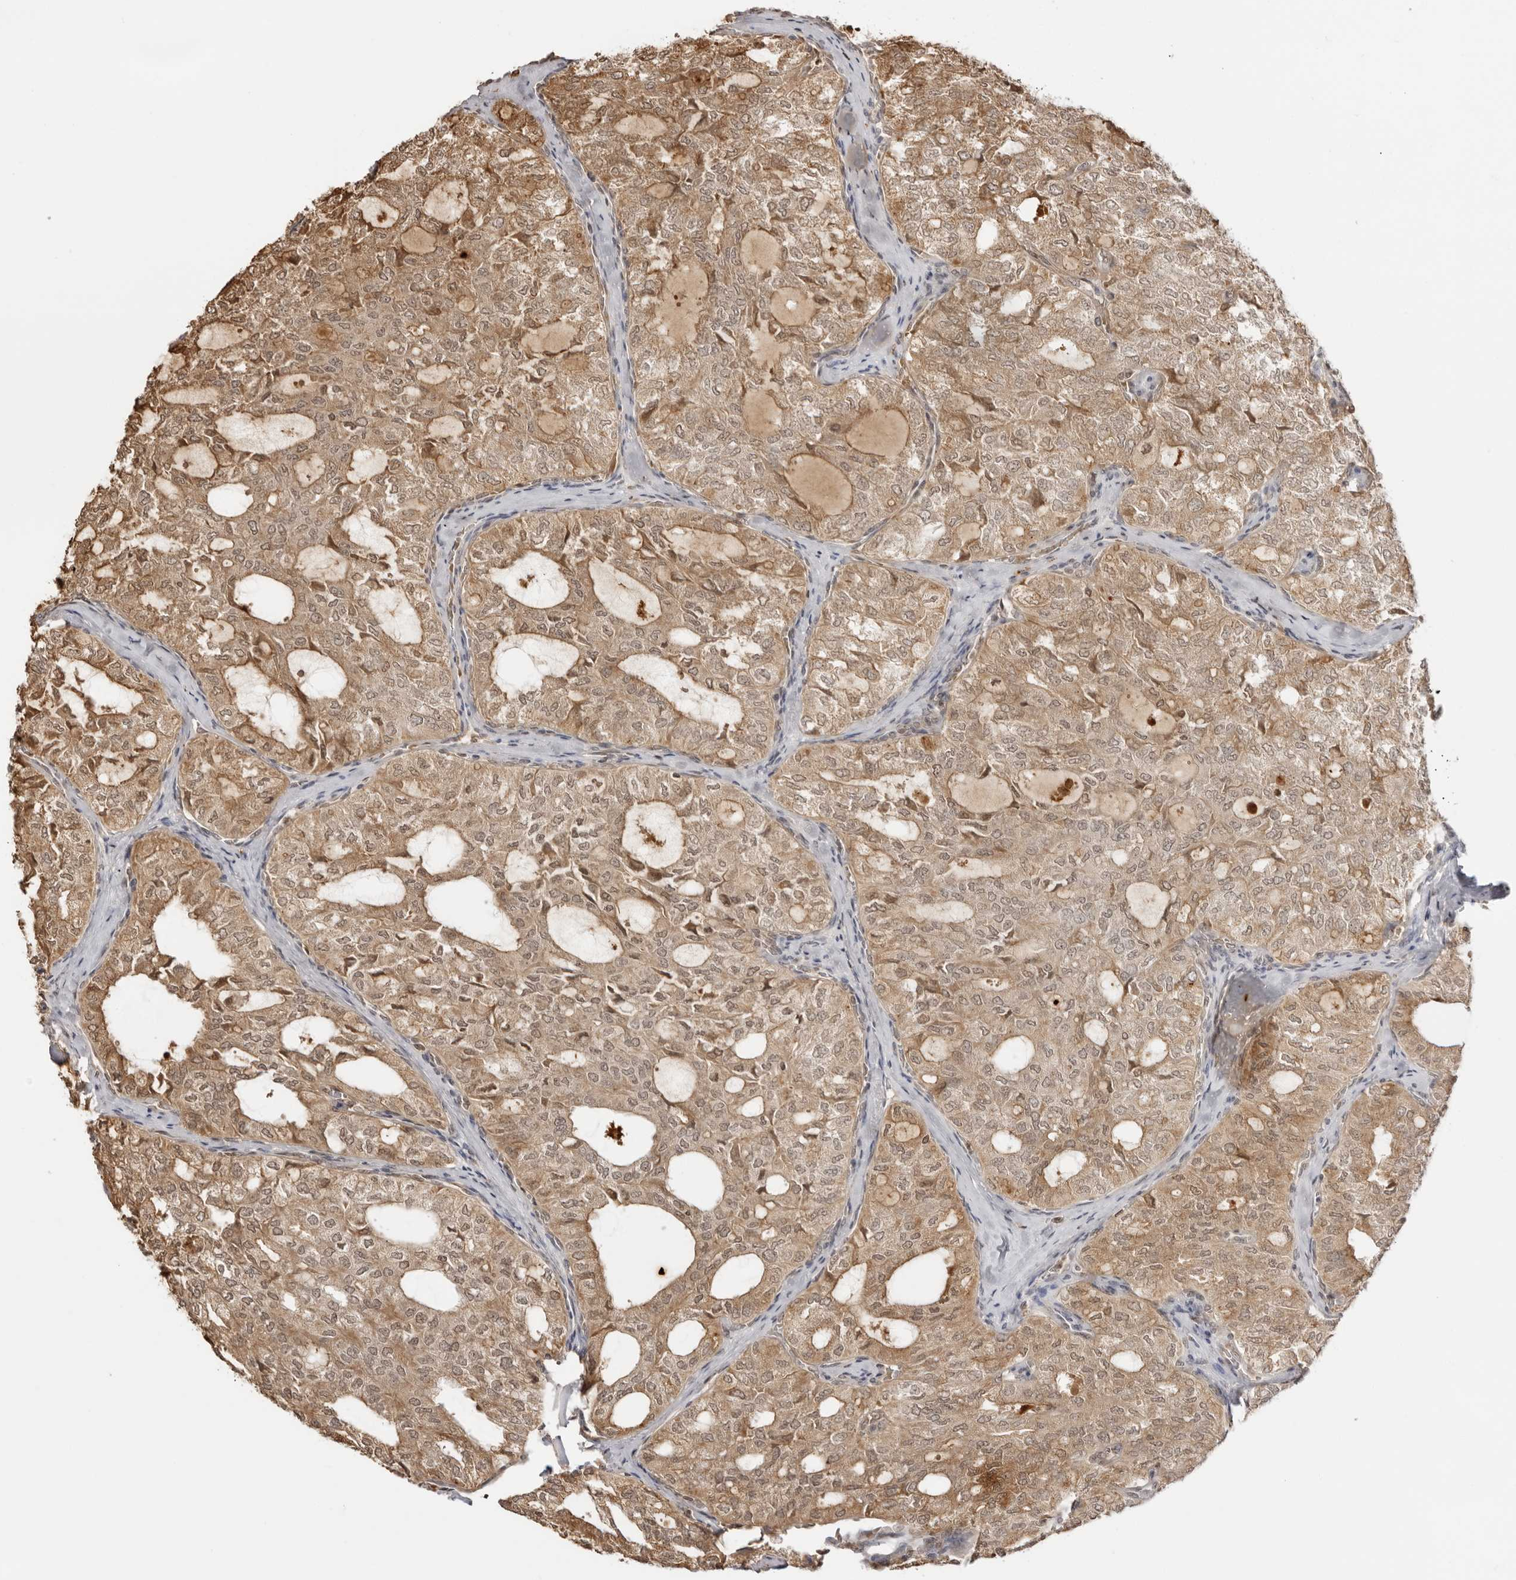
{"staining": {"intensity": "moderate", "quantity": ">75%", "location": "cytoplasmic/membranous,nuclear"}, "tissue": "thyroid cancer", "cell_type": "Tumor cells", "image_type": "cancer", "snomed": [{"axis": "morphology", "description": "Follicular adenoma carcinoma, NOS"}, {"axis": "topography", "description": "Thyroid gland"}], "caption": "A brown stain highlights moderate cytoplasmic/membranous and nuclear expression of a protein in follicular adenoma carcinoma (thyroid) tumor cells. The protein of interest is stained brown, and the nuclei are stained in blue (DAB IHC with brightfield microscopy, high magnification).", "gene": "IKBKE", "patient": {"sex": "male", "age": 75}}